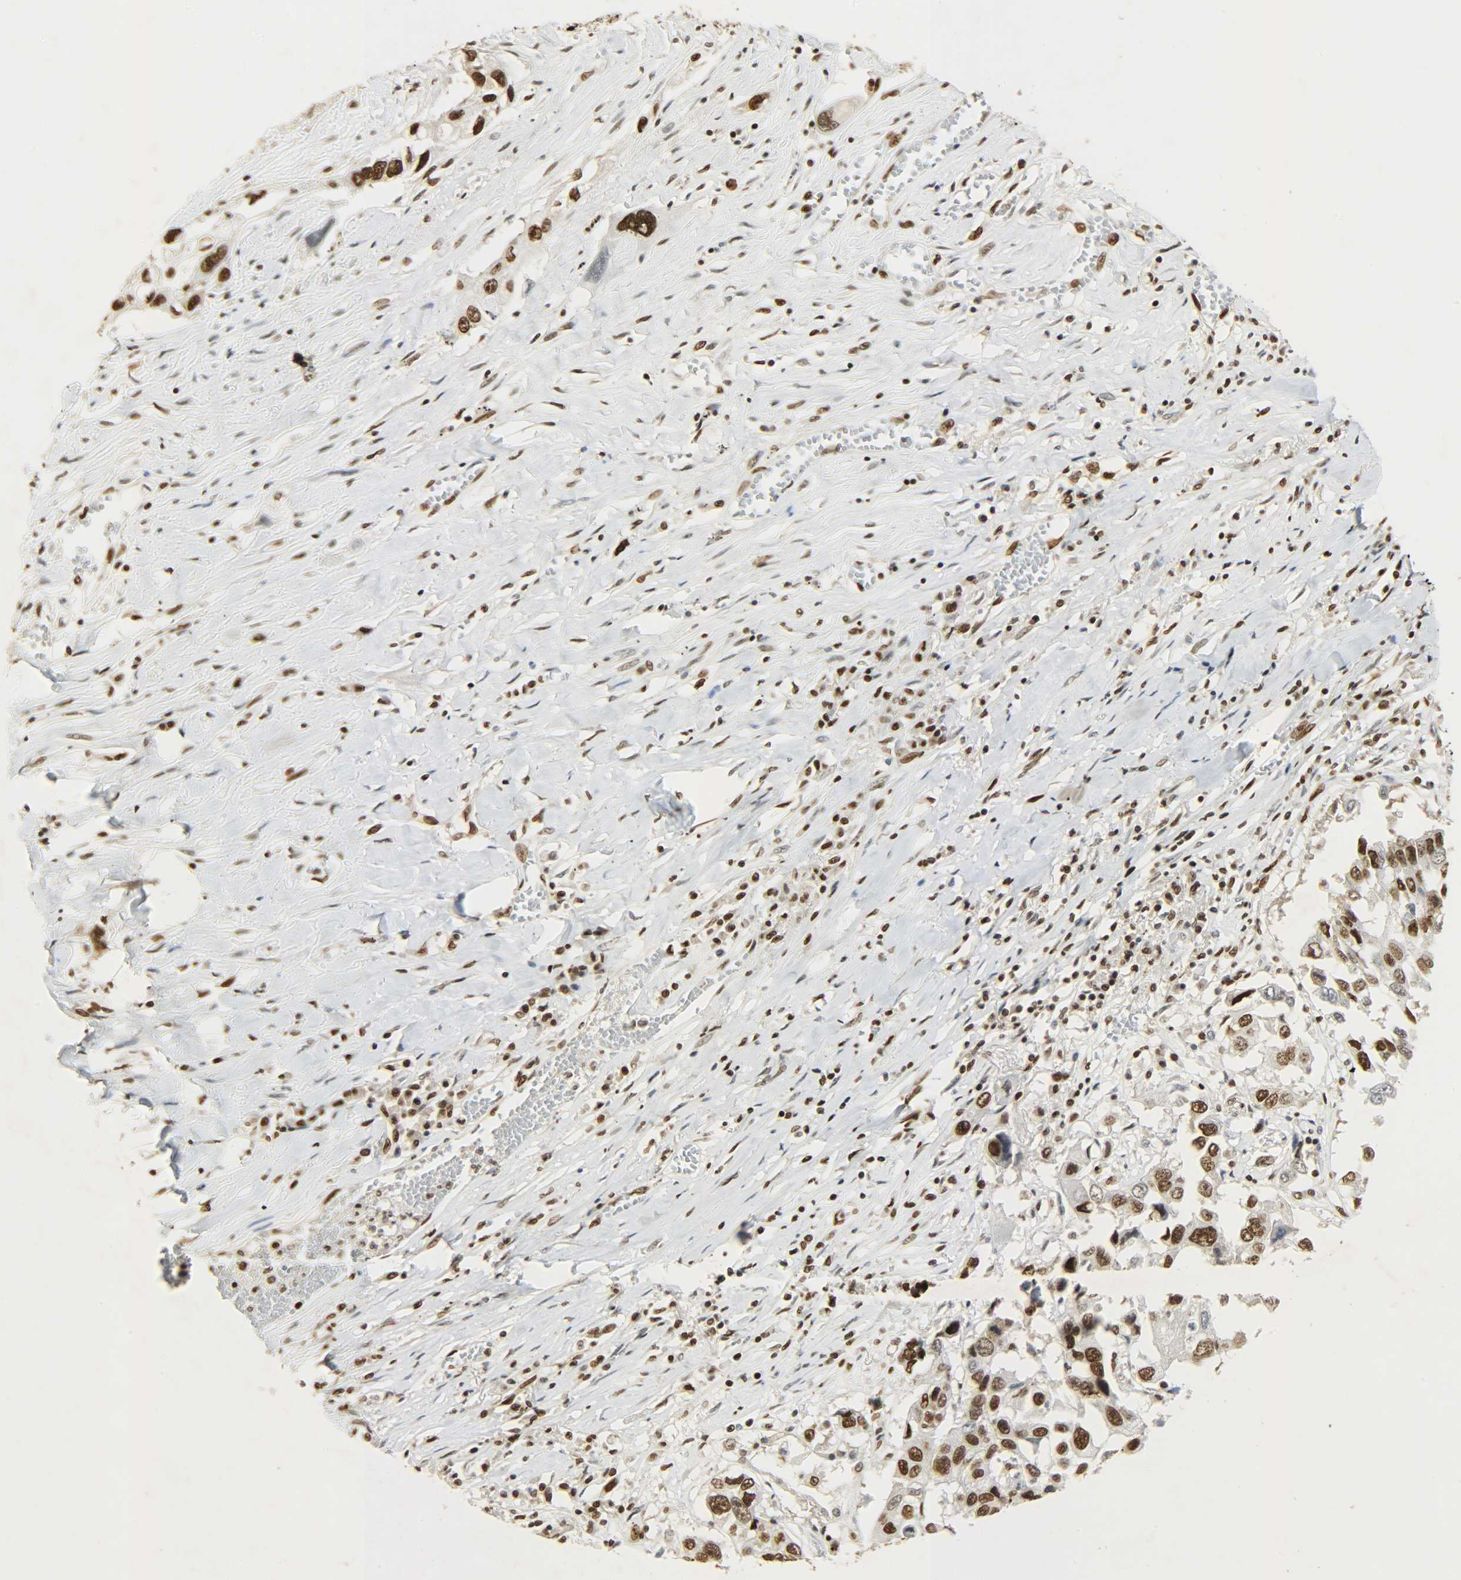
{"staining": {"intensity": "strong", "quantity": ">75%", "location": "nuclear"}, "tissue": "lung cancer", "cell_type": "Tumor cells", "image_type": "cancer", "snomed": [{"axis": "morphology", "description": "Squamous cell carcinoma, NOS"}, {"axis": "topography", "description": "Lung"}], "caption": "Tumor cells exhibit high levels of strong nuclear expression in approximately >75% of cells in human squamous cell carcinoma (lung). Using DAB (brown) and hematoxylin (blue) stains, captured at high magnification using brightfield microscopy.", "gene": "KHDRBS1", "patient": {"sex": "male", "age": 71}}